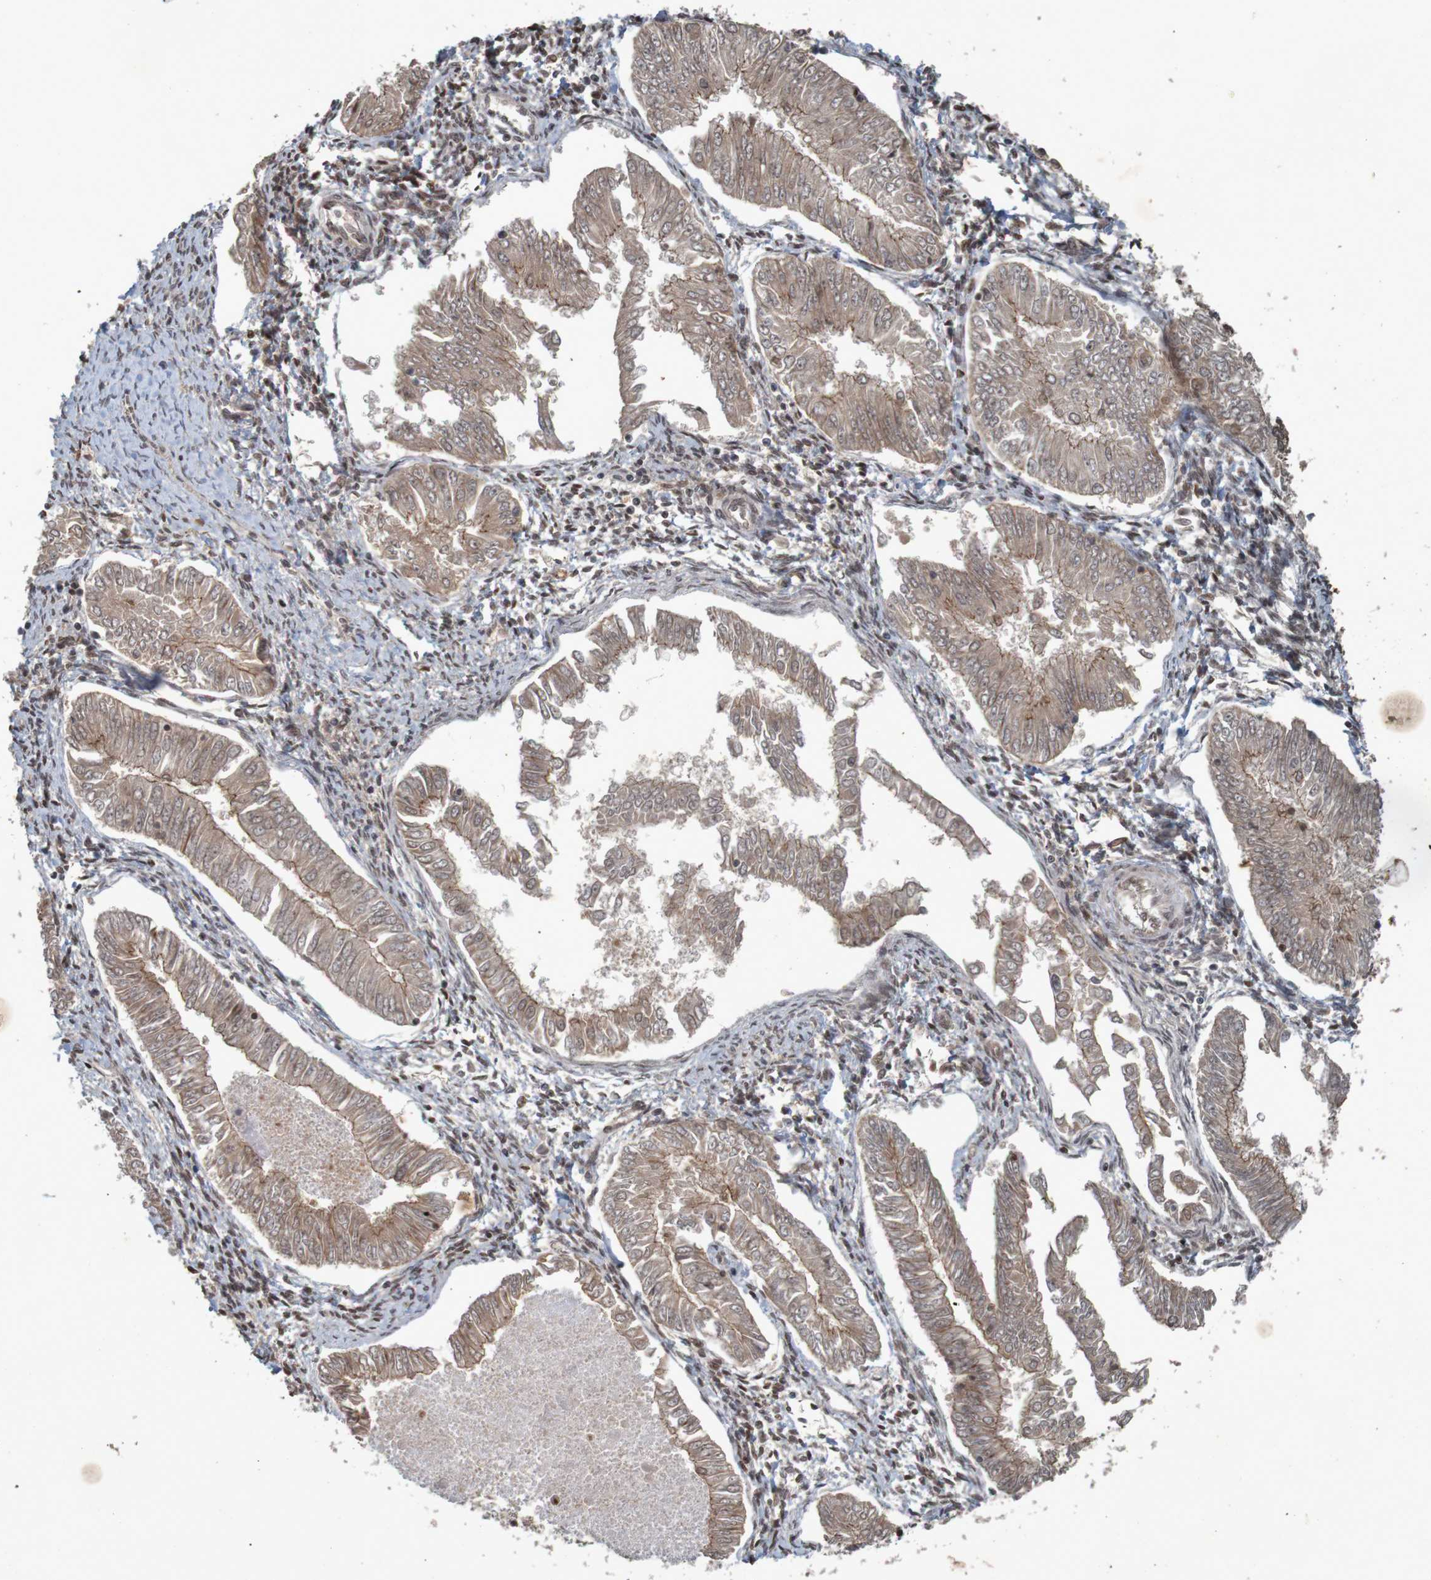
{"staining": {"intensity": "weak", "quantity": ">75%", "location": "cytoplasmic/membranous"}, "tissue": "endometrial cancer", "cell_type": "Tumor cells", "image_type": "cancer", "snomed": [{"axis": "morphology", "description": "Adenocarcinoma, NOS"}, {"axis": "topography", "description": "Endometrium"}], "caption": "A photomicrograph of human endometrial cancer stained for a protein shows weak cytoplasmic/membranous brown staining in tumor cells.", "gene": "ARHGEF11", "patient": {"sex": "female", "age": 53}}